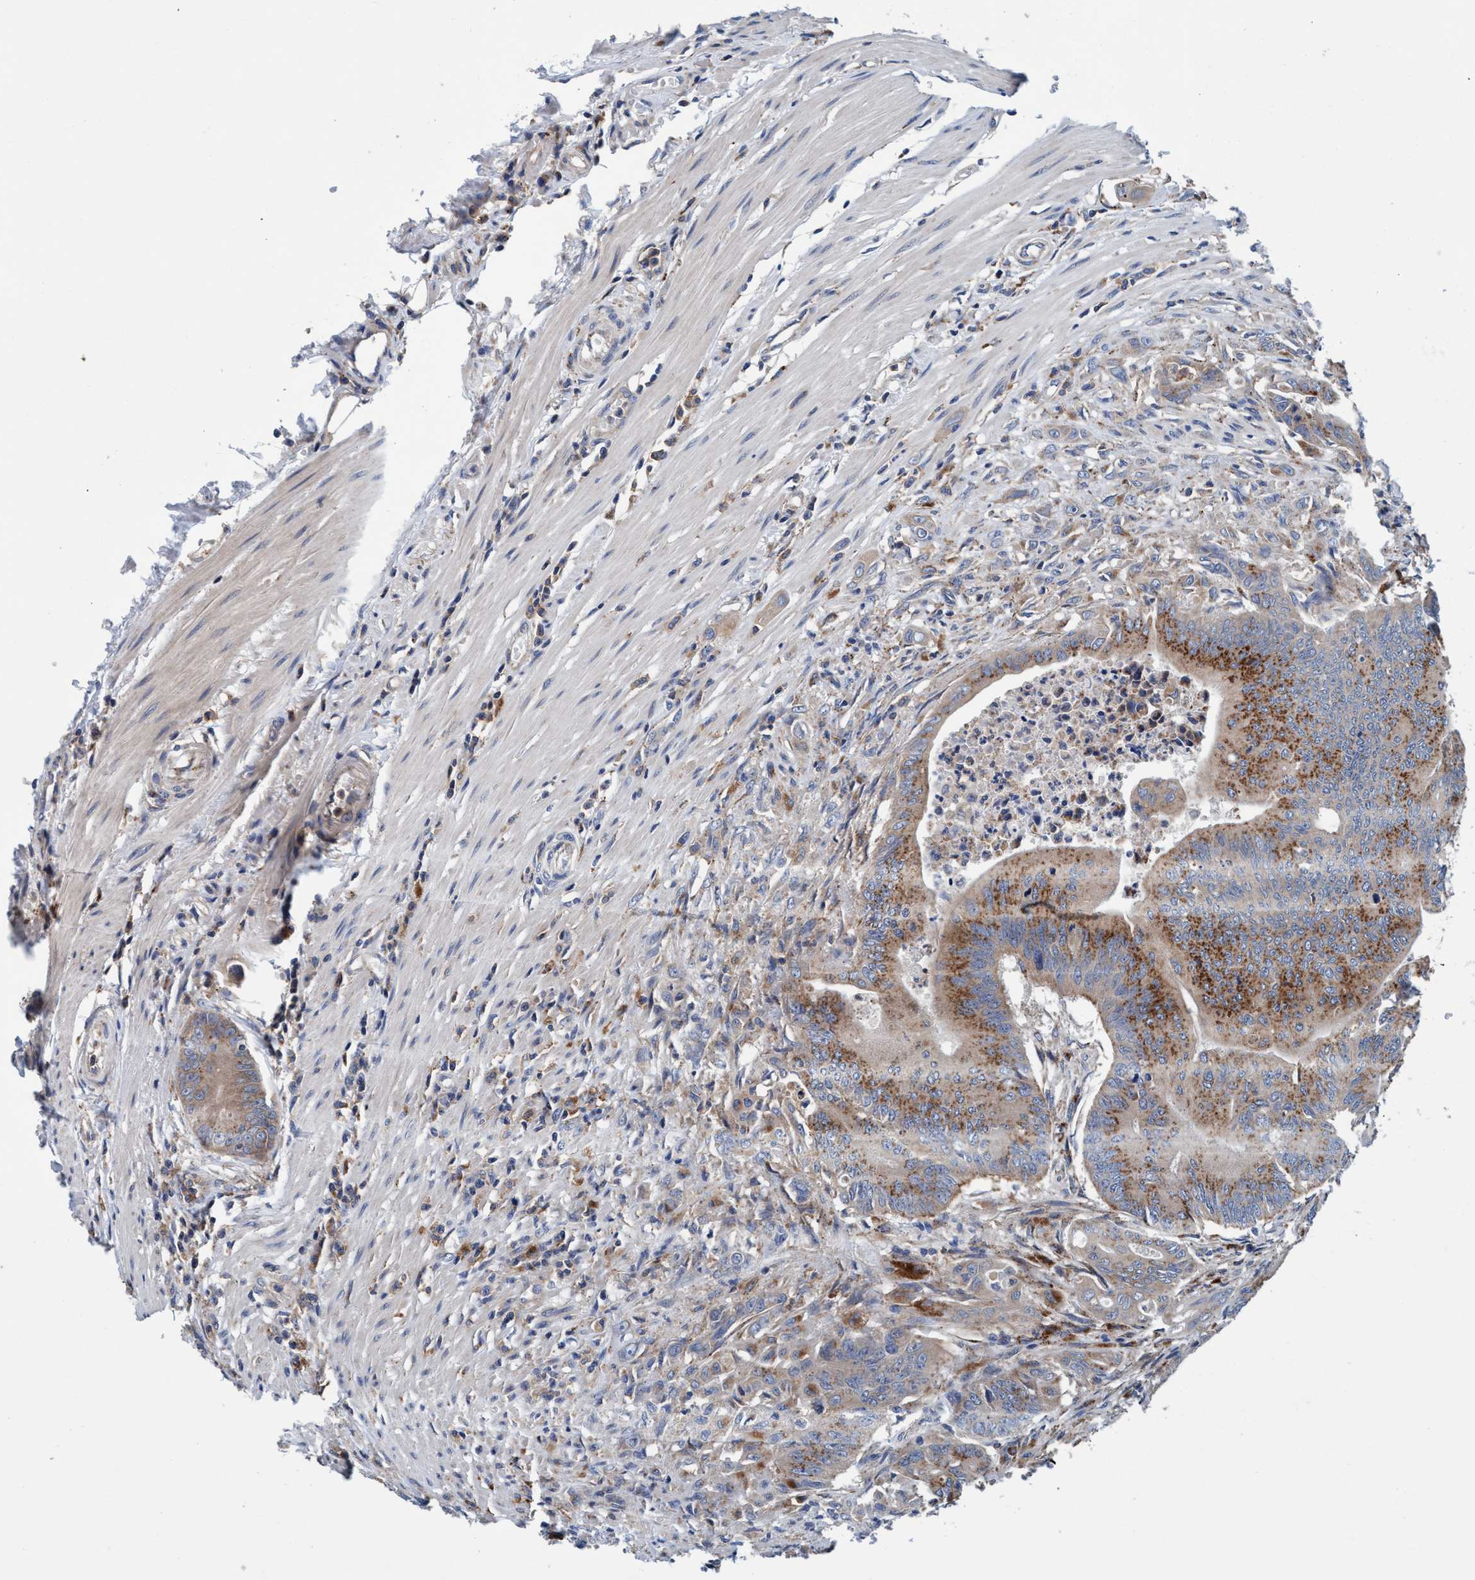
{"staining": {"intensity": "moderate", "quantity": ">75%", "location": "cytoplasmic/membranous"}, "tissue": "colorectal cancer", "cell_type": "Tumor cells", "image_type": "cancer", "snomed": [{"axis": "morphology", "description": "Adenoma, NOS"}, {"axis": "morphology", "description": "Adenocarcinoma, NOS"}, {"axis": "topography", "description": "Colon"}], "caption": "The immunohistochemical stain labels moderate cytoplasmic/membranous positivity in tumor cells of colorectal adenocarcinoma tissue.", "gene": "ENDOG", "patient": {"sex": "male", "age": 79}}